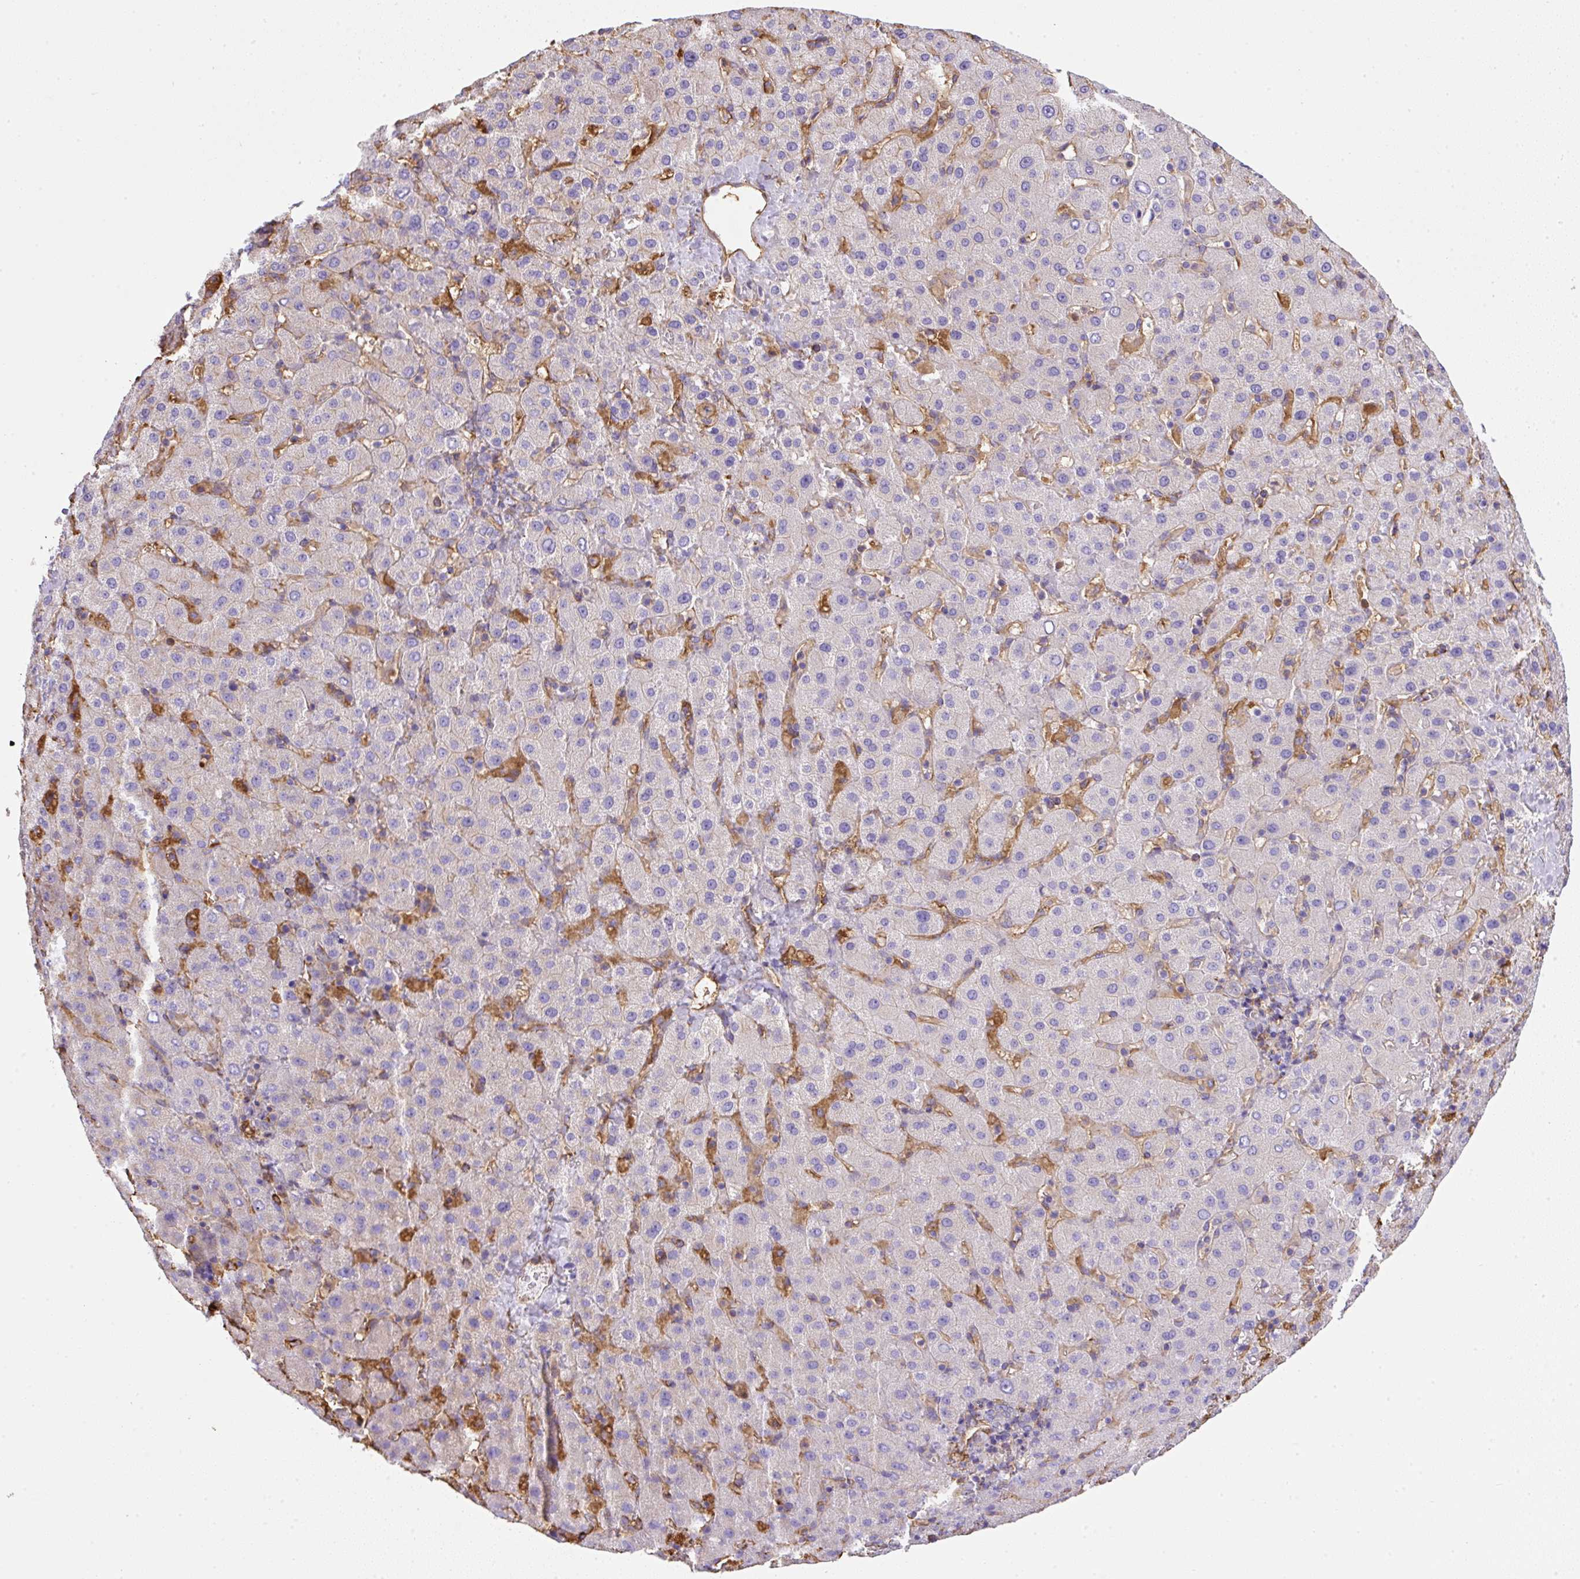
{"staining": {"intensity": "negative", "quantity": "none", "location": "none"}, "tissue": "liver cancer", "cell_type": "Tumor cells", "image_type": "cancer", "snomed": [{"axis": "morphology", "description": "Carcinoma, Hepatocellular, NOS"}, {"axis": "topography", "description": "Liver"}], "caption": "A high-resolution histopathology image shows immunohistochemistry (IHC) staining of hepatocellular carcinoma (liver), which reveals no significant staining in tumor cells.", "gene": "MAGEB5", "patient": {"sex": "female", "age": 58}}